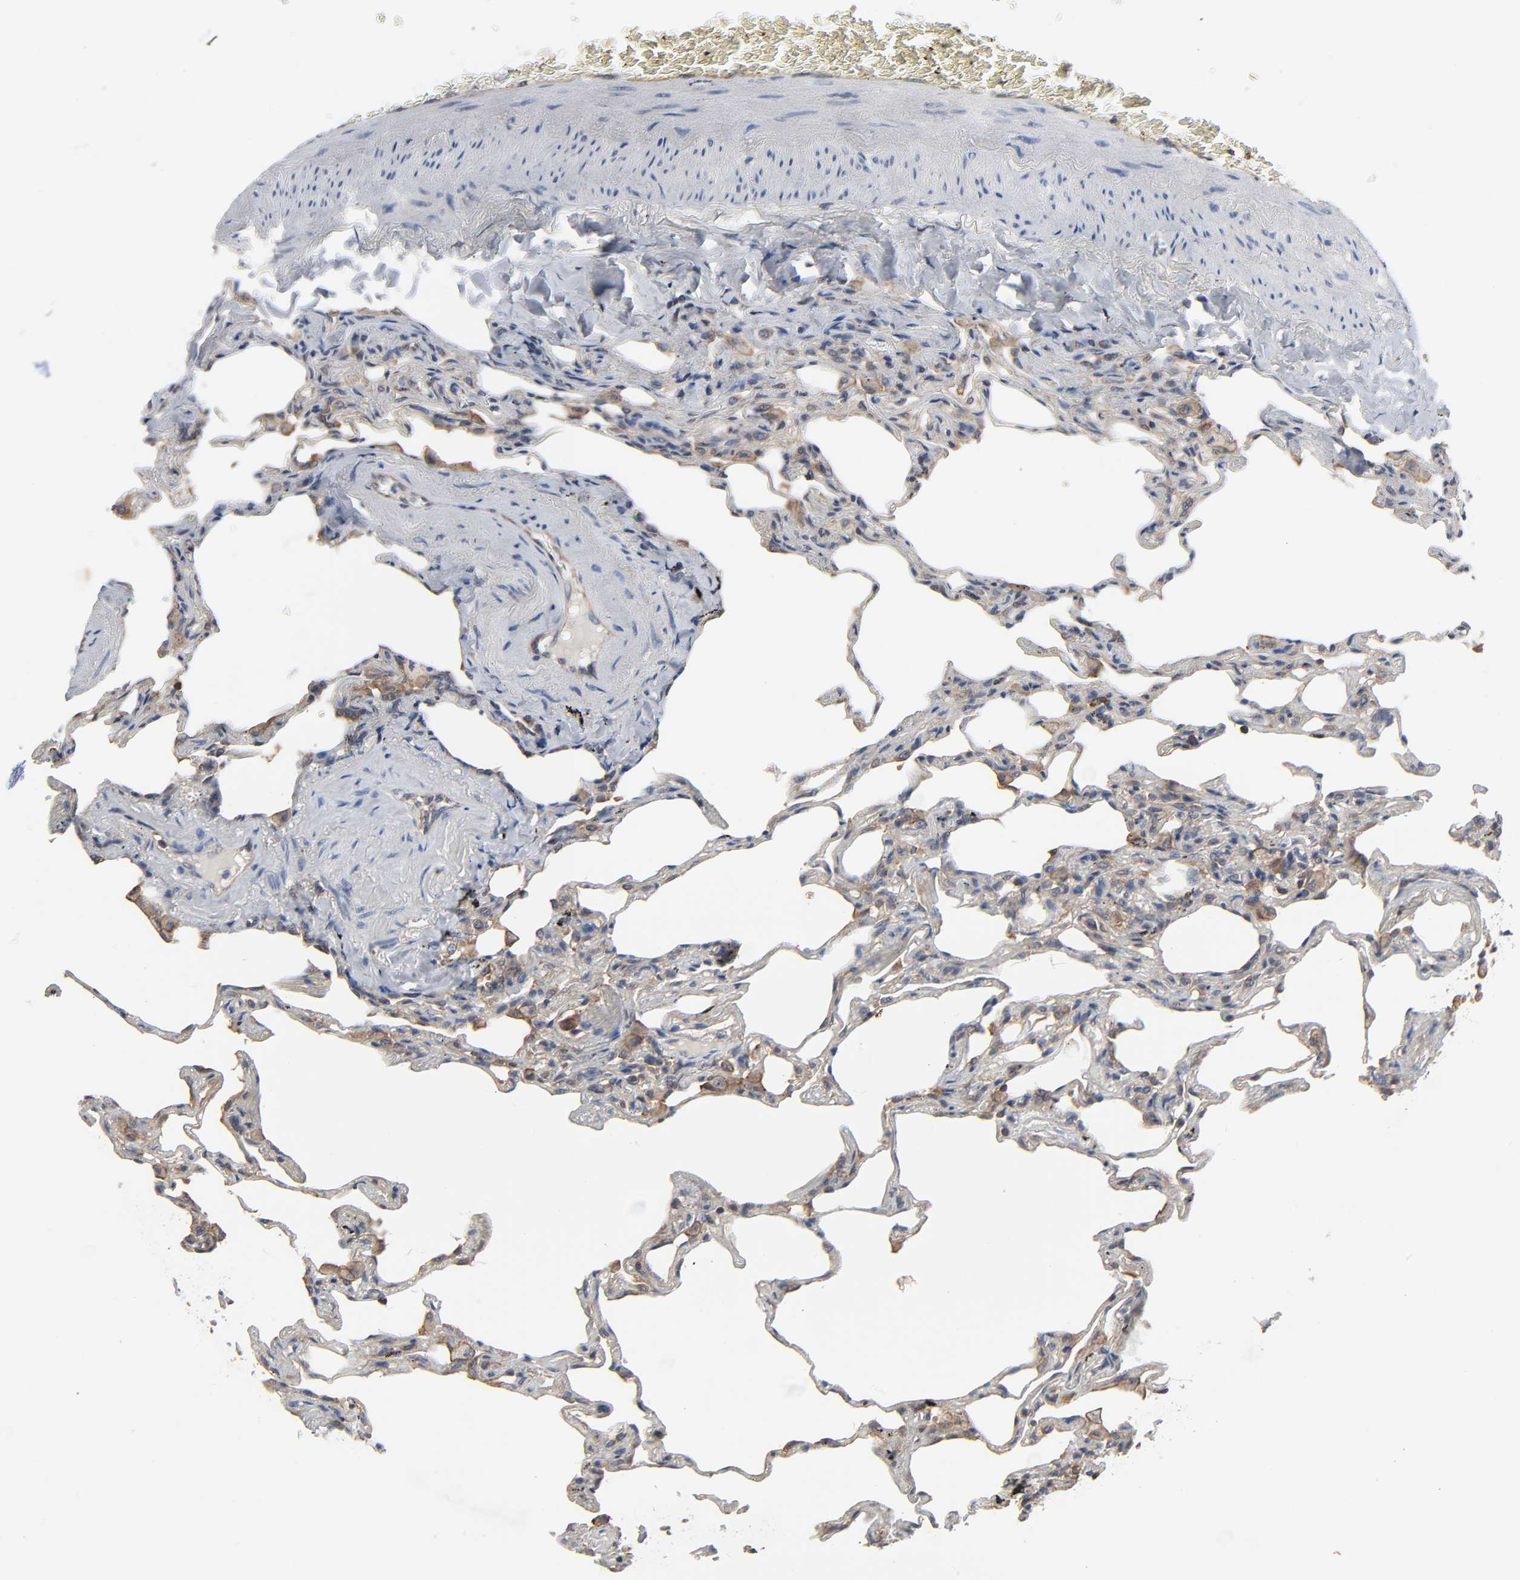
{"staining": {"intensity": "weak", "quantity": "25%-75%", "location": "cytoplasmic/membranous"}, "tissue": "lung", "cell_type": "Alveolar cells", "image_type": "normal", "snomed": [{"axis": "morphology", "description": "Normal tissue, NOS"}, {"axis": "morphology", "description": "Inflammation, NOS"}, {"axis": "topography", "description": "Lung"}], "caption": "IHC histopathology image of benign lung: human lung stained using immunohistochemistry reveals low levels of weak protein expression localized specifically in the cytoplasmic/membranous of alveolar cells, appearing as a cytoplasmic/membranous brown color.", "gene": "DDX10", "patient": {"sex": "male", "age": 69}}